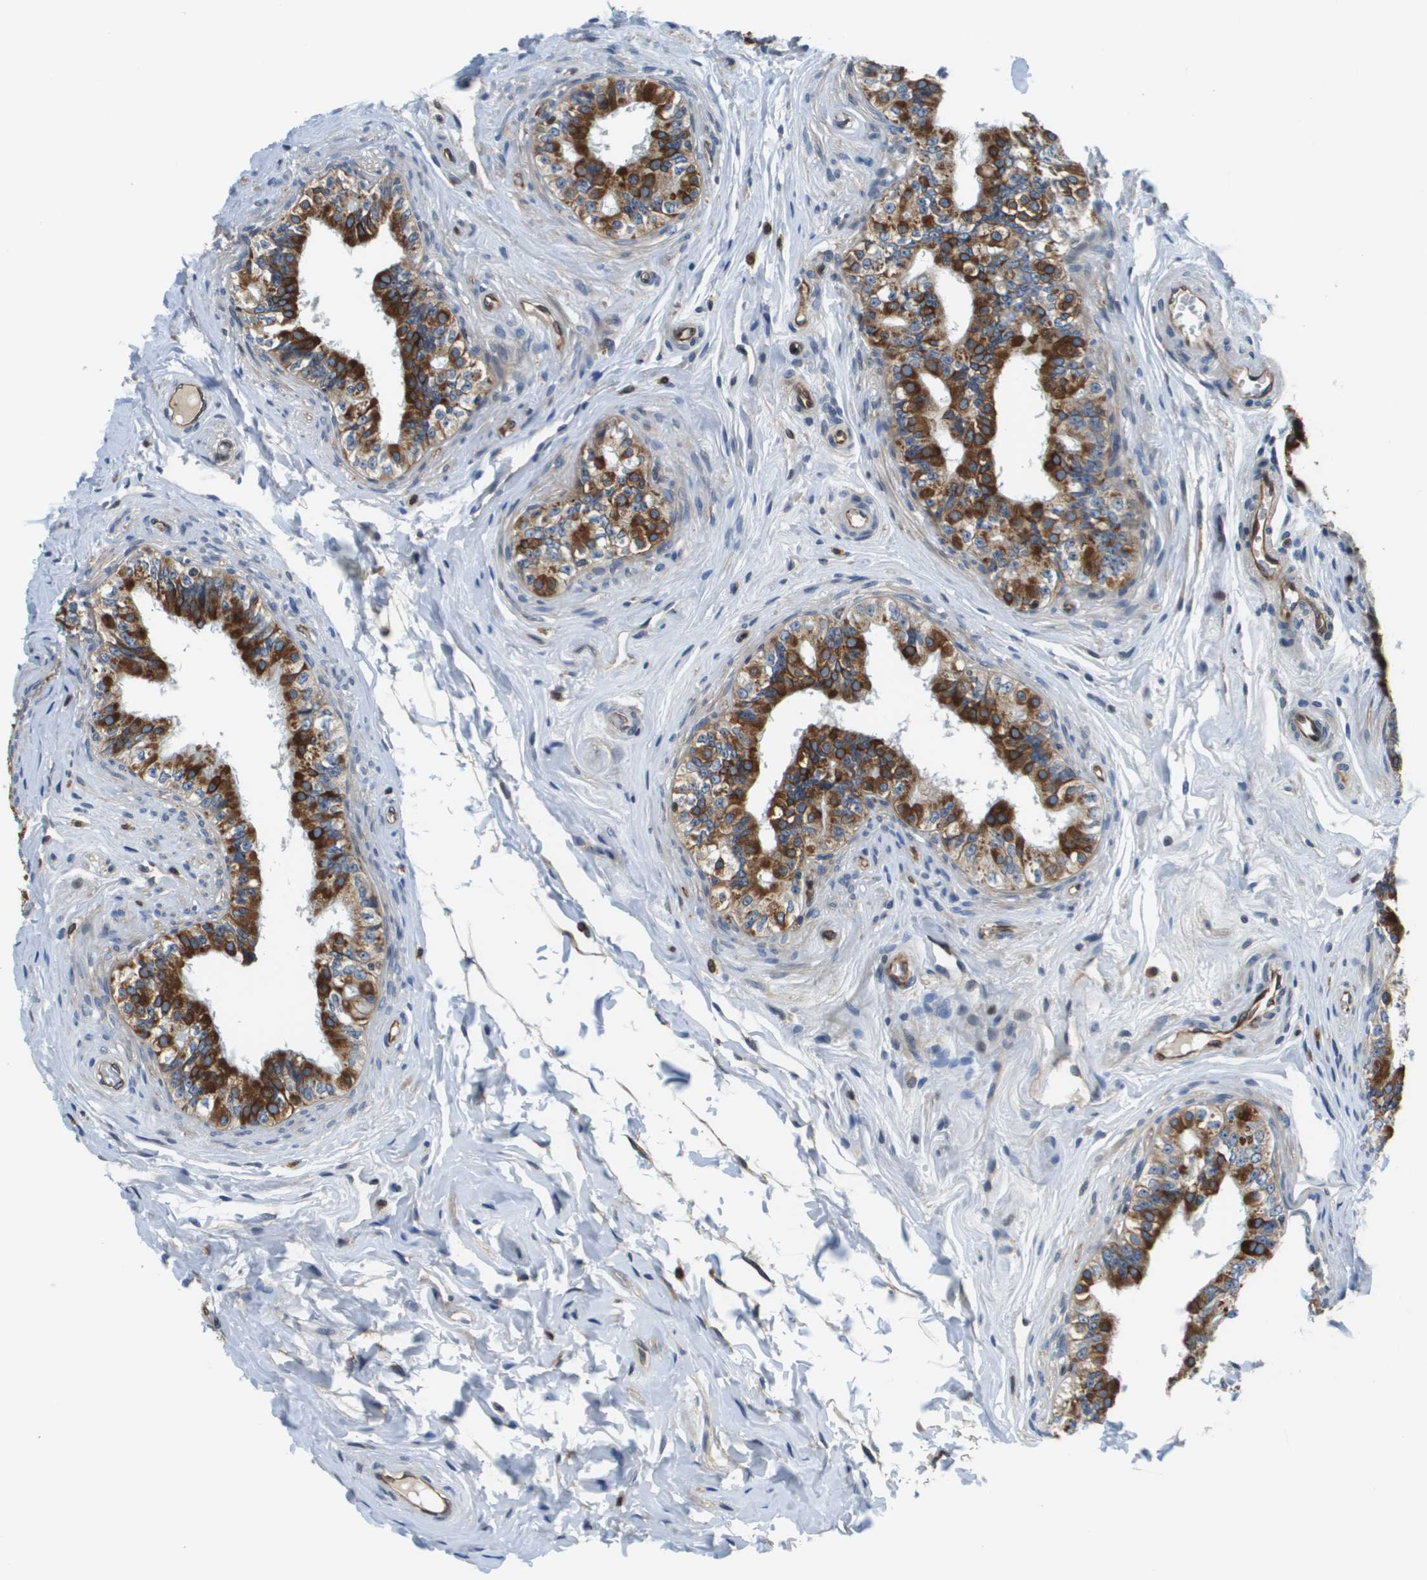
{"staining": {"intensity": "strong", "quantity": "<25%", "location": "cytoplasmic/membranous"}, "tissue": "epididymis", "cell_type": "Glandular cells", "image_type": "normal", "snomed": [{"axis": "morphology", "description": "Normal tissue, NOS"}, {"axis": "topography", "description": "Testis"}, {"axis": "topography", "description": "Epididymis"}], "caption": "The photomicrograph demonstrates immunohistochemical staining of normal epididymis. There is strong cytoplasmic/membranous positivity is appreciated in about <25% of glandular cells. (Brightfield microscopy of DAB IHC at high magnification).", "gene": "ESYT1", "patient": {"sex": "male", "age": 36}}